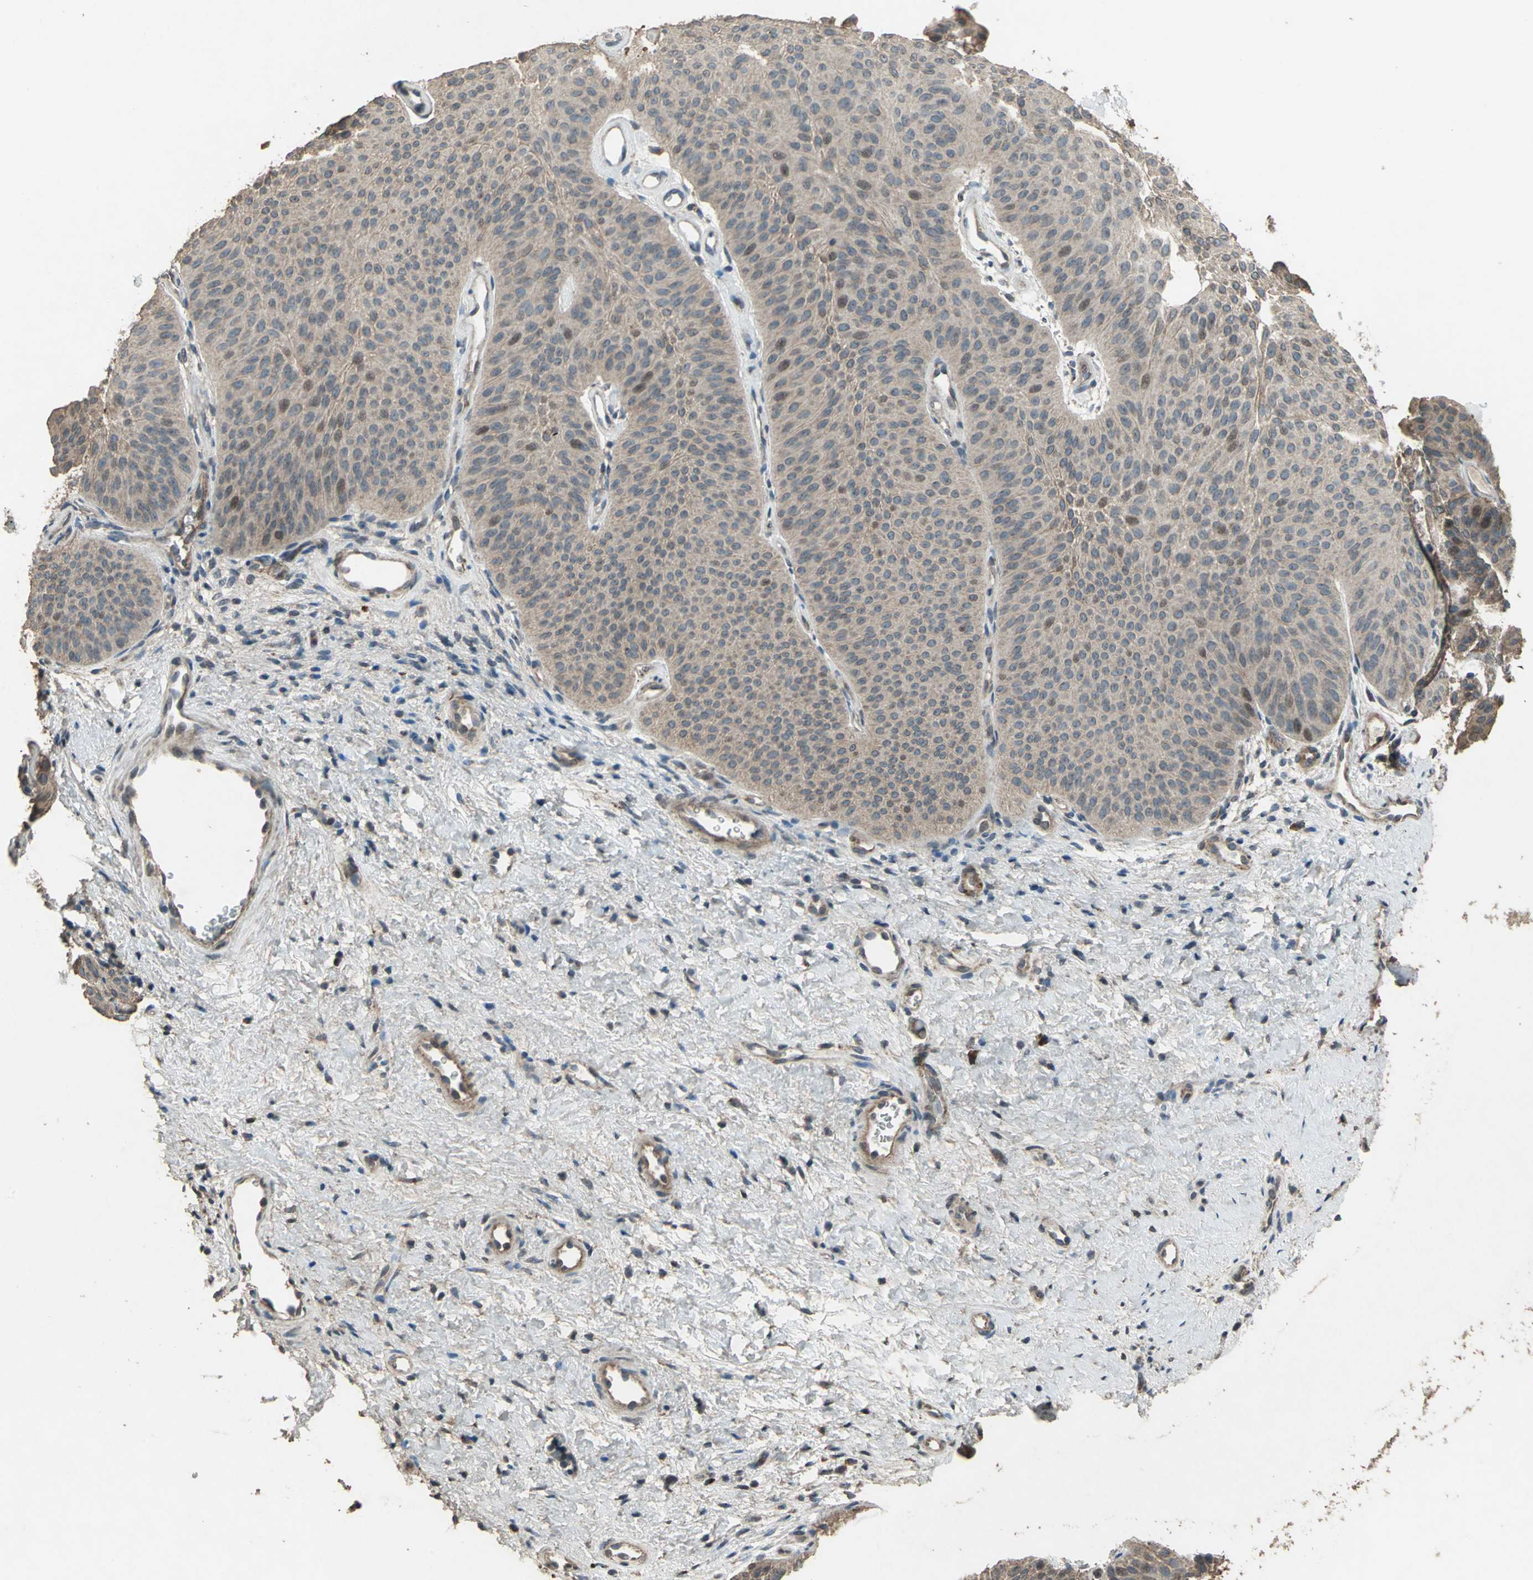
{"staining": {"intensity": "weak", "quantity": ">75%", "location": "cytoplasmic/membranous"}, "tissue": "urothelial cancer", "cell_type": "Tumor cells", "image_type": "cancer", "snomed": [{"axis": "morphology", "description": "Urothelial carcinoma, Low grade"}, {"axis": "topography", "description": "Urinary bladder"}], "caption": "This micrograph reveals immunohistochemistry (IHC) staining of urothelial cancer, with low weak cytoplasmic/membranous positivity in about >75% of tumor cells.", "gene": "SEPTIN4", "patient": {"sex": "female", "age": 60}}